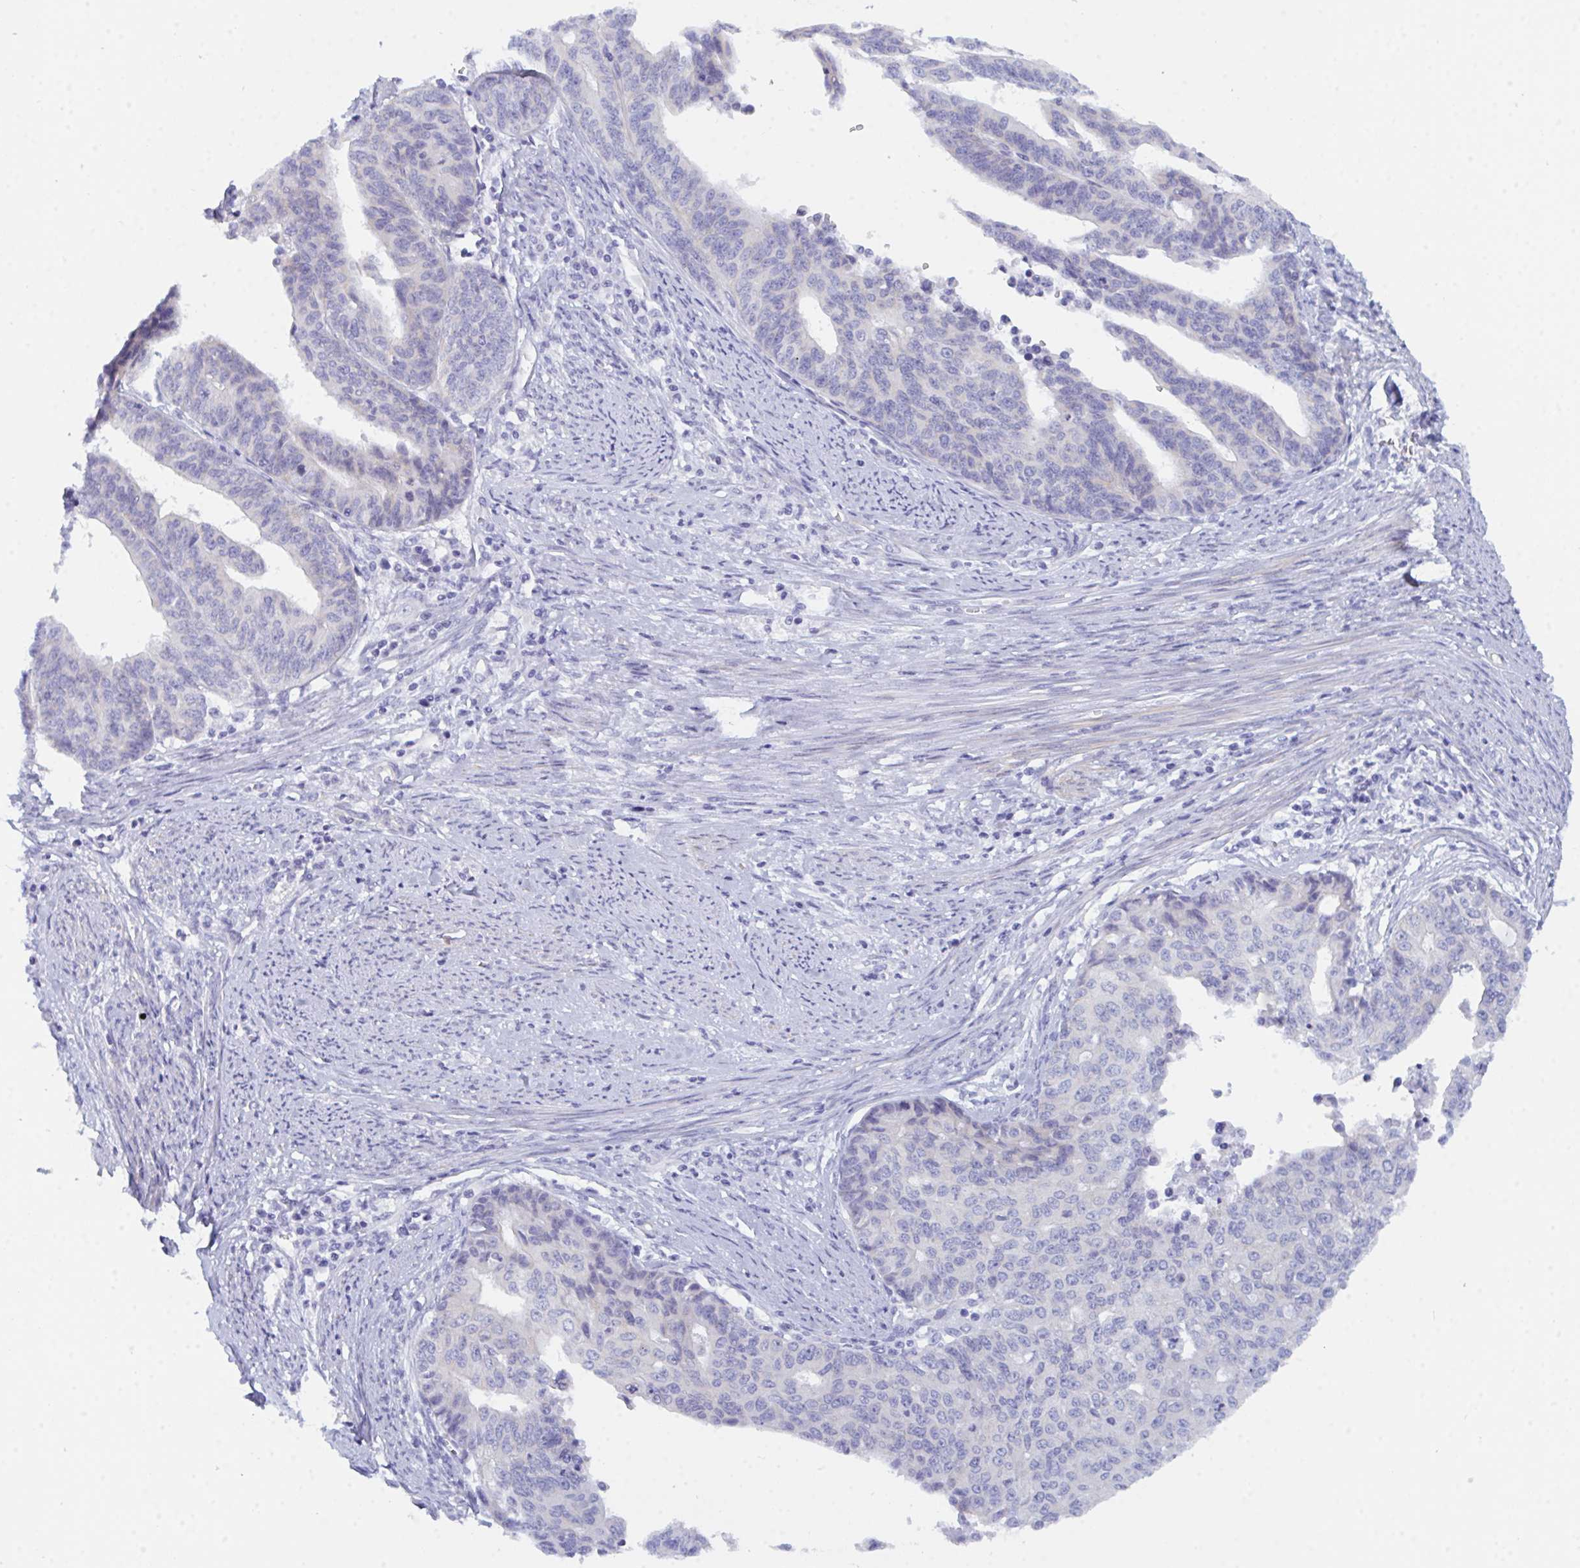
{"staining": {"intensity": "negative", "quantity": "none", "location": "none"}, "tissue": "endometrial cancer", "cell_type": "Tumor cells", "image_type": "cancer", "snomed": [{"axis": "morphology", "description": "Adenocarcinoma, NOS"}, {"axis": "topography", "description": "Endometrium"}], "caption": "The image demonstrates no significant expression in tumor cells of endometrial cancer.", "gene": "CEP170B", "patient": {"sex": "female", "age": 65}}